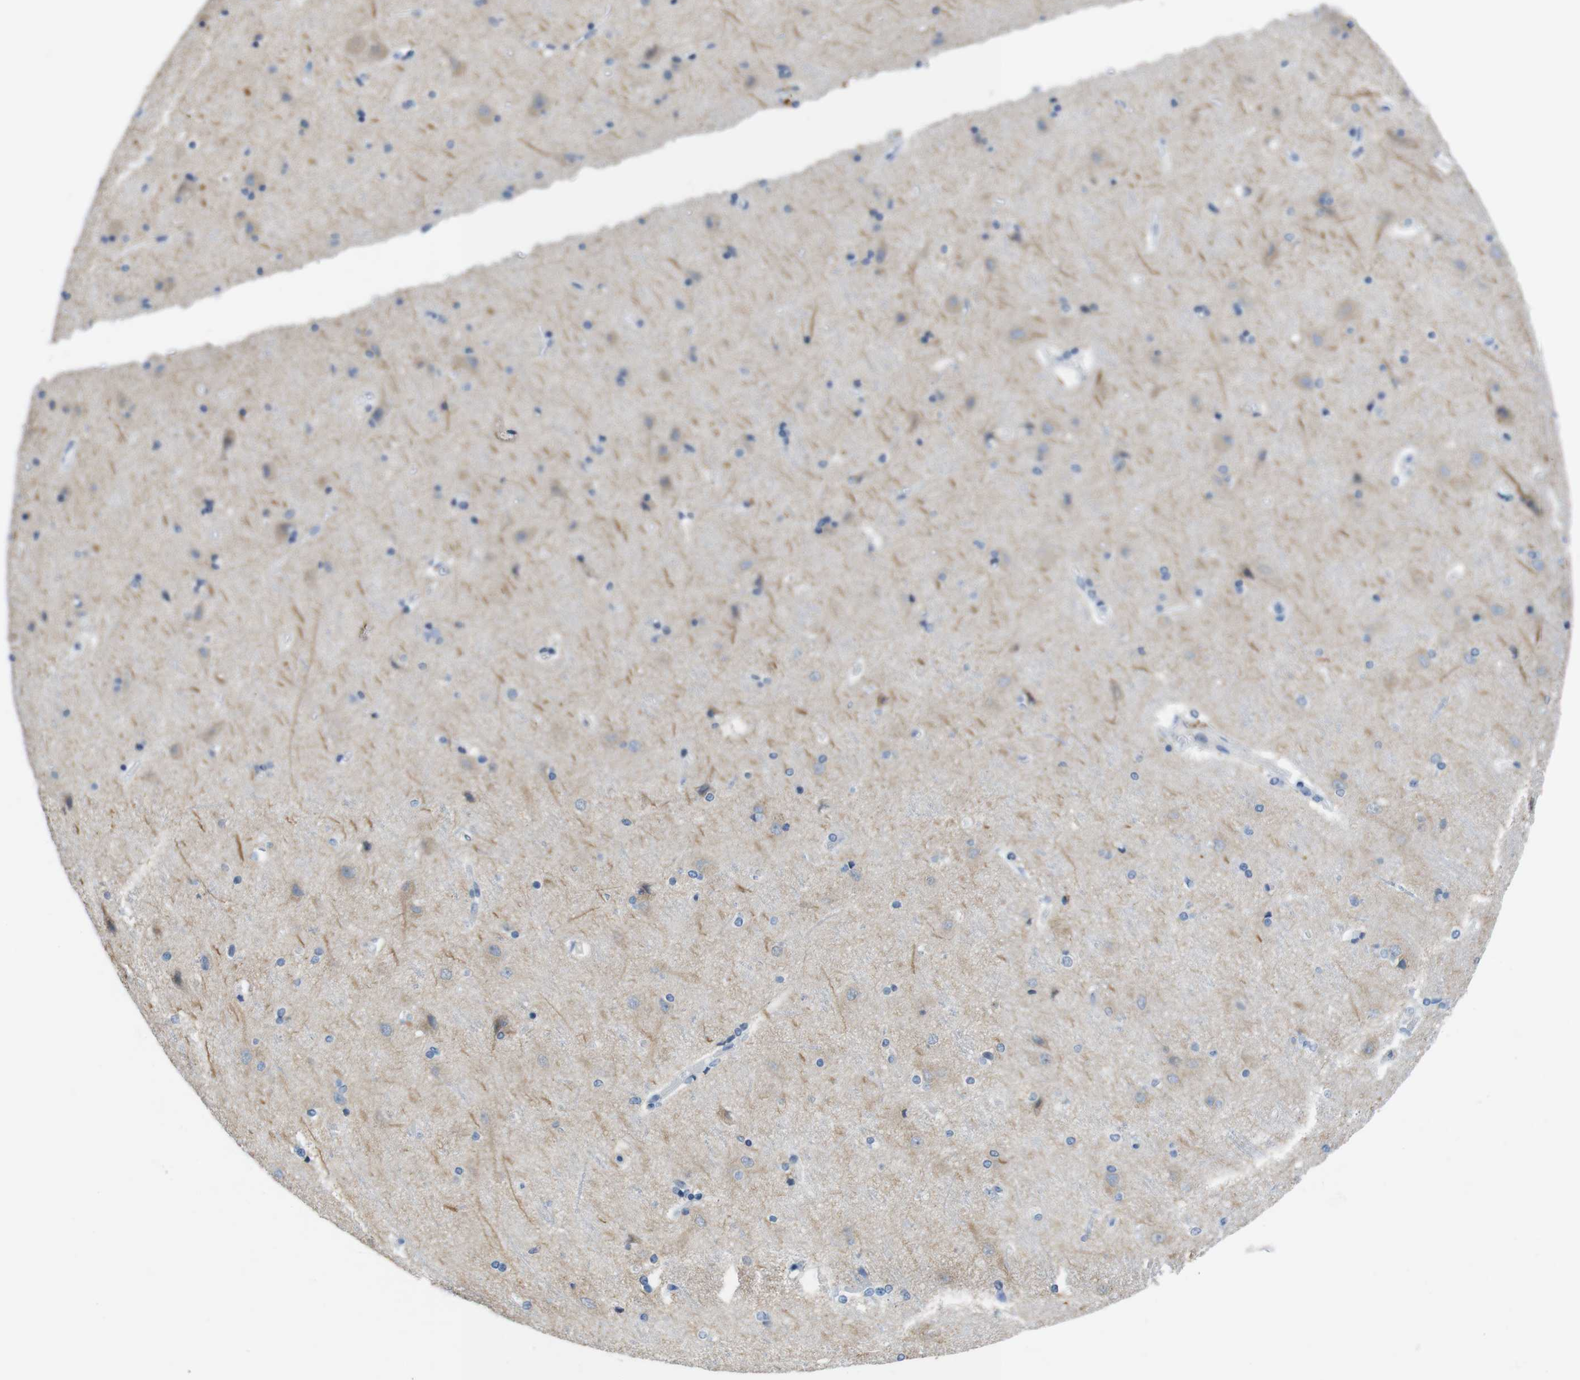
{"staining": {"intensity": "negative", "quantity": "none", "location": "none"}, "tissue": "cerebral cortex", "cell_type": "Endothelial cells", "image_type": "normal", "snomed": [{"axis": "morphology", "description": "Normal tissue, NOS"}, {"axis": "topography", "description": "Cerebral cortex"}], "caption": "A micrograph of cerebral cortex stained for a protein demonstrates no brown staining in endothelial cells.", "gene": "TJP3", "patient": {"sex": "female", "age": 54}}